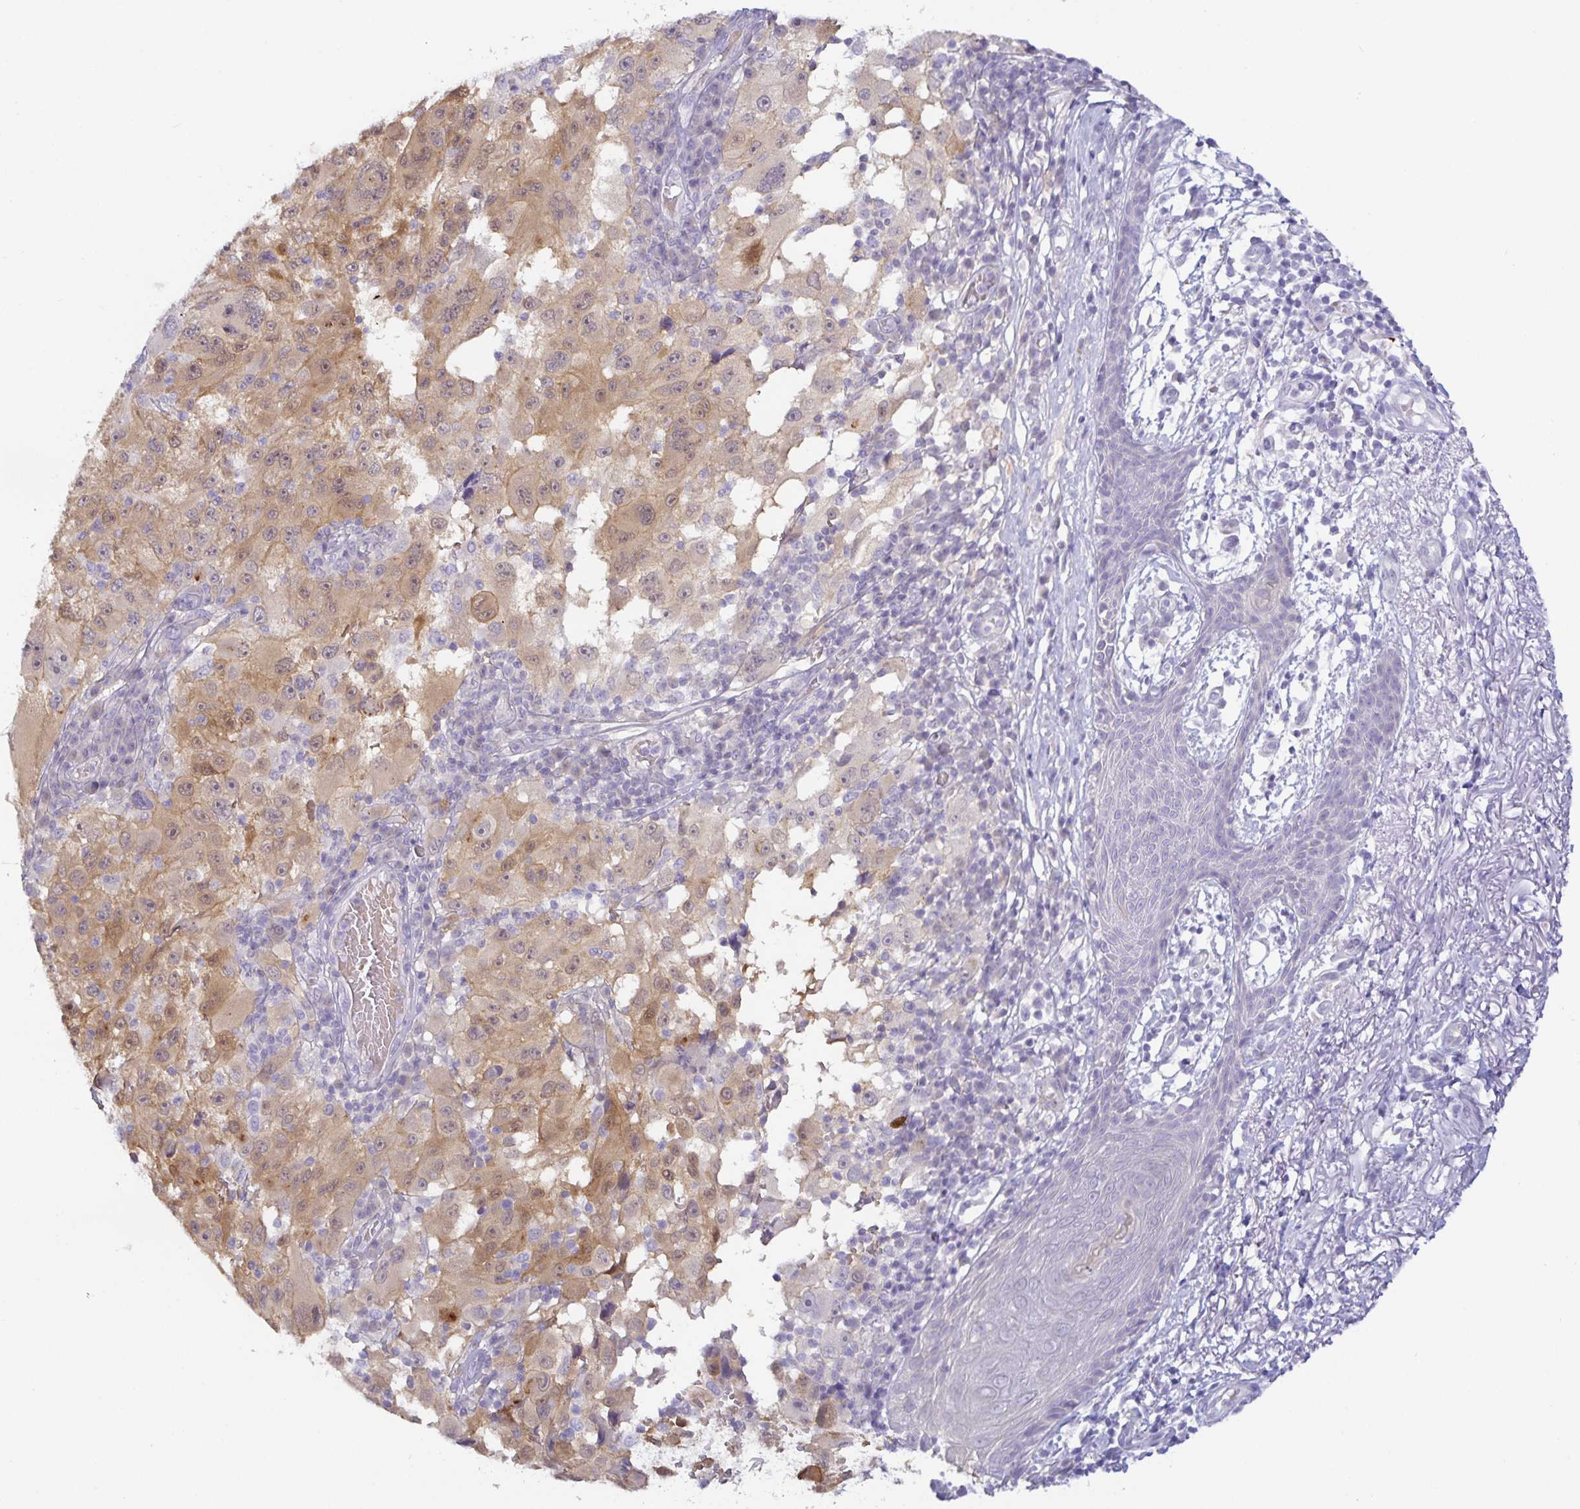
{"staining": {"intensity": "moderate", "quantity": ">75%", "location": "cytoplasmic/membranous"}, "tissue": "melanoma", "cell_type": "Tumor cells", "image_type": "cancer", "snomed": [{"axis": "morphology", "description": "Malignant melanoma, NOS"}, {"axis": "topography", "description": "Skin"}], "caption": "Immunohistochemistry (IHC) image of neoplastic tissue: malignant melanoma stained using immunohistochemistry exhibits medium levels of moderate protein expression localized specifically in the cytoplasmic/membranous of tumor cells, appearing as a cytoplasmic/membranous brown color.", "gene": "MON2", "patient": {"sex": "female", "age": 71}}